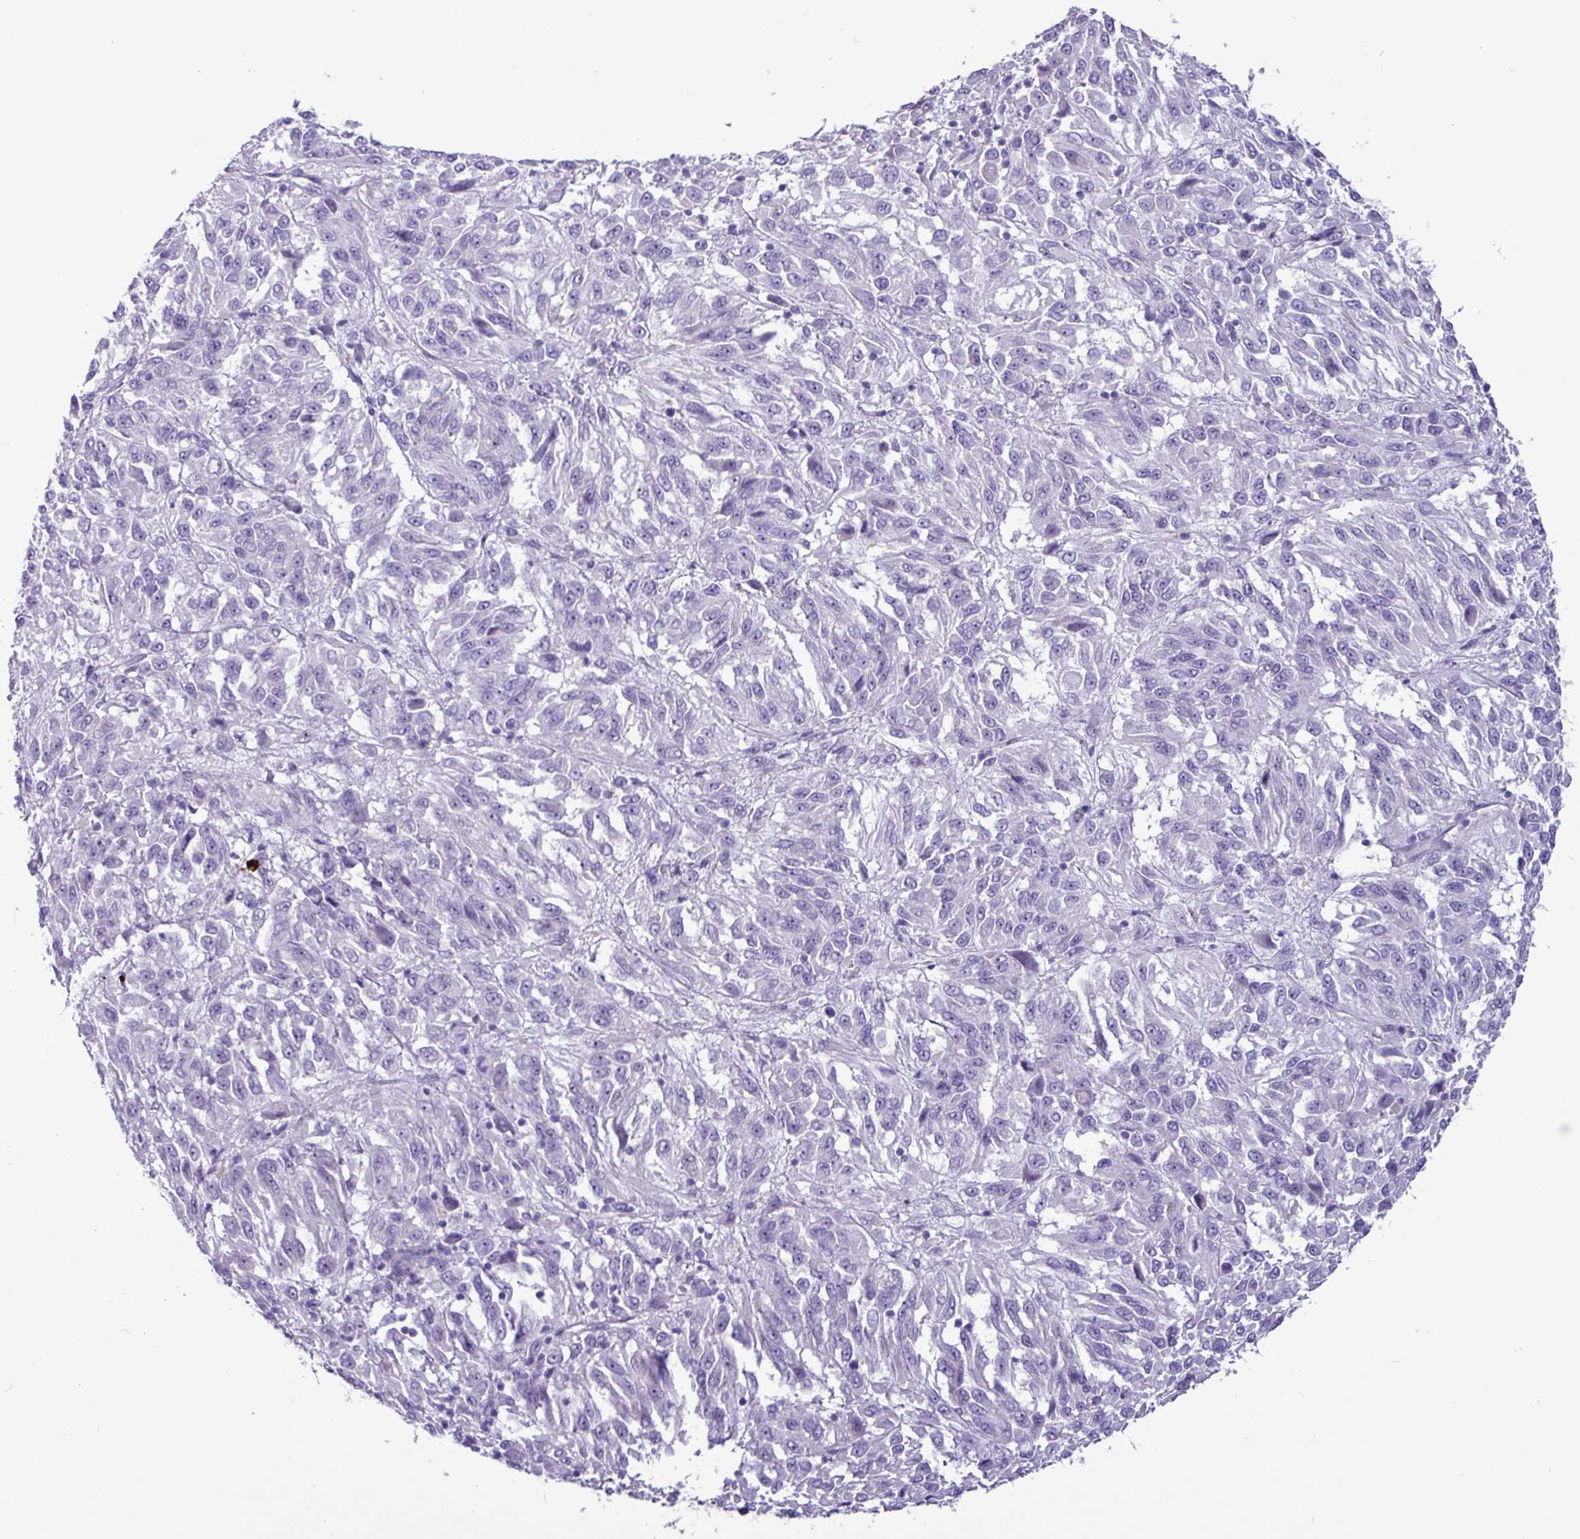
{"staining": {"intensity": "negative", "quantity": "none", "location": "none"}, "tissue": "melanoma", "cell_type": "Tumor cells", "image_type": "cancer", "snomed": [{"axis": "morphology", "description": "Malignant melanoma, Metastatic site"}, {"axis": "topography", "description": "Lung"}], "caption": "This is an immunohistochemistry micrograph of melanoma. There is no expression in tumor cells.", "gene": "MRM2", "patient": {"sex": "male", "age": 64}}